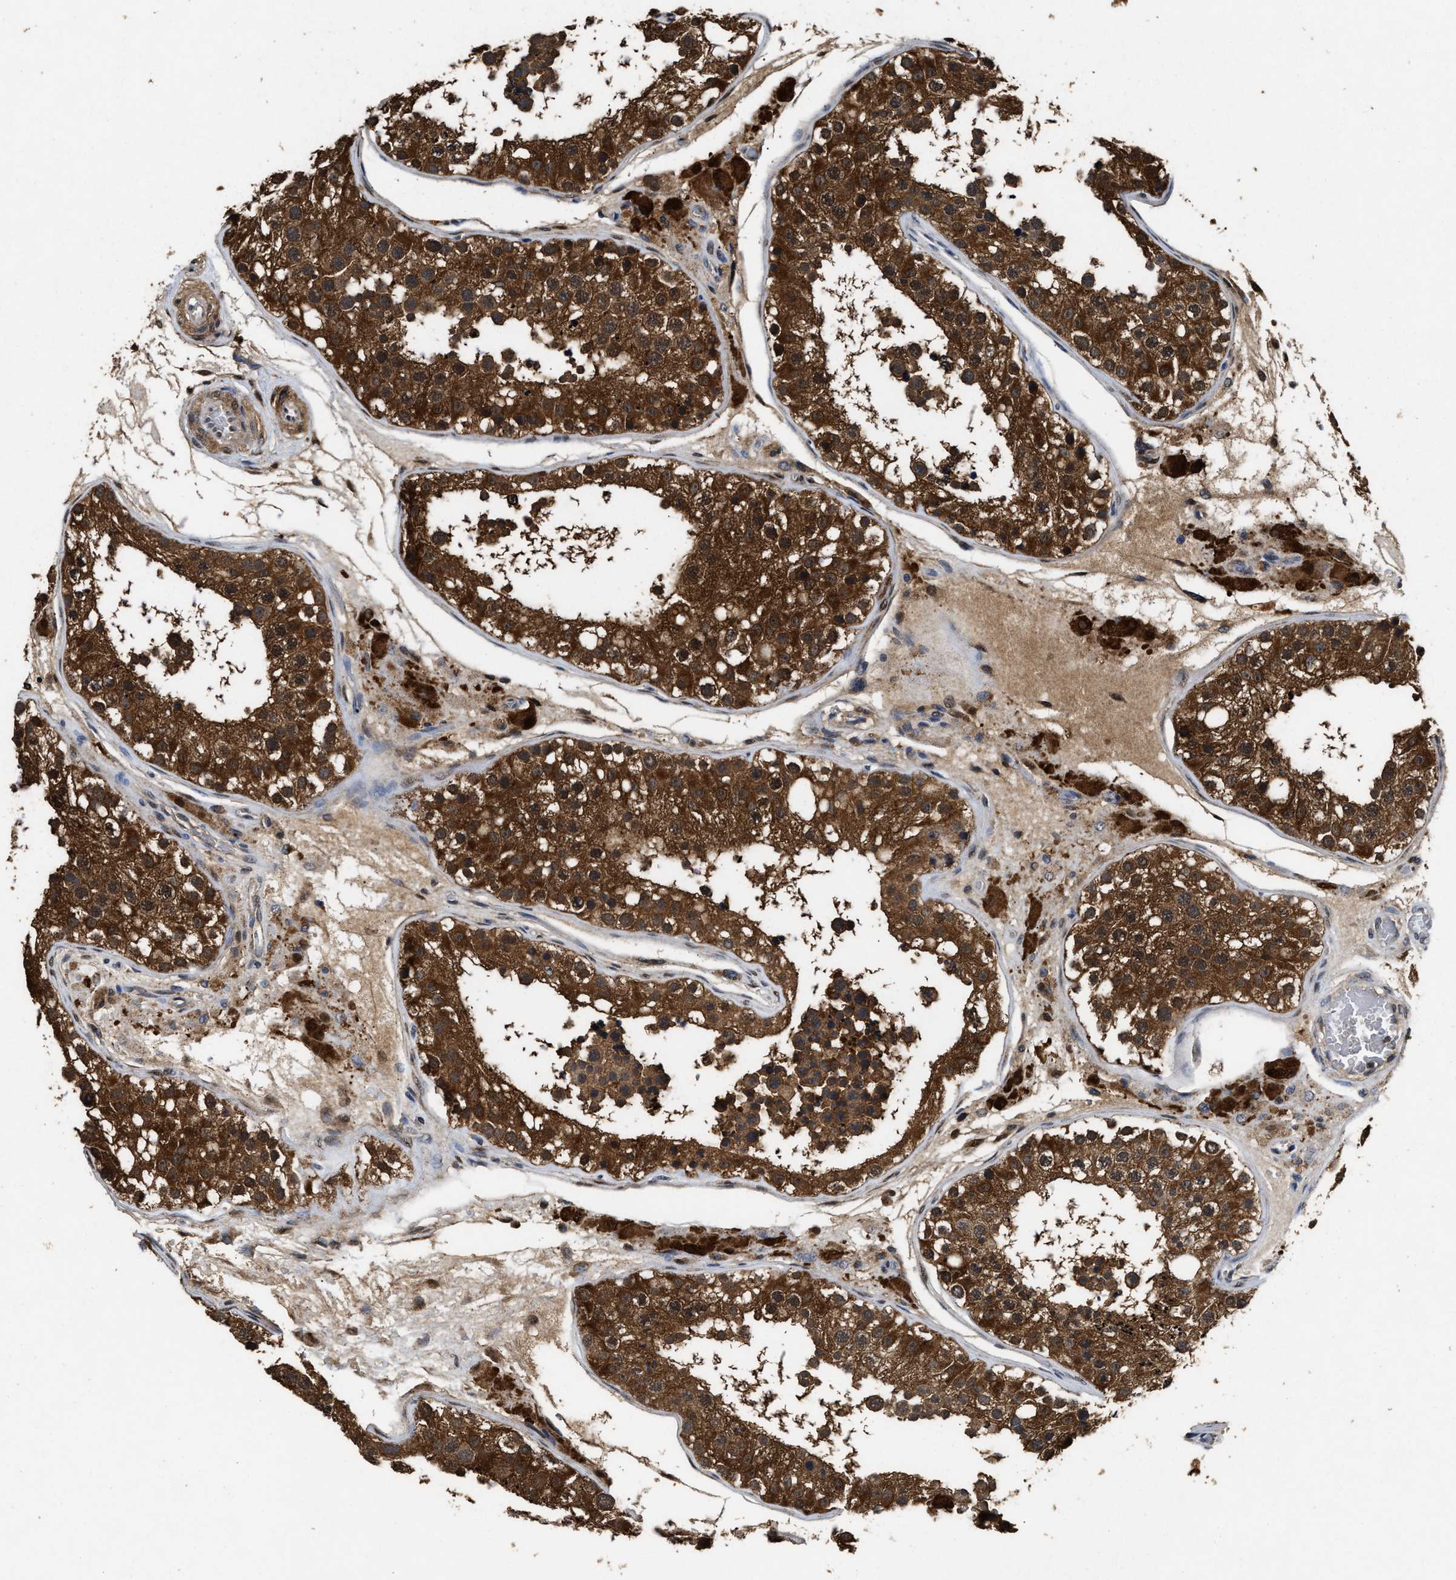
{"staining": {"intensity": "strong", "quantity": ">75%", "location": "cytoplasmic/membranous"}, "tissue": "testis", "cell_type": "Cells in seminiferous ducts", "image_type": "normal", "snomed": [{"axis": "morphology", "description": "Normal tissue, NOS"}, {"axis": "topography", "description": "Testis"}], "caption": "Immunohistochemistry (IHC) photomicrograph of benign testis: testis stained using IHC exhibits high levels of strong protein expression localized specifically in the cytoplasmic/membranous of cells in seminiferous ducts, appearing as a cytoplasmic/membranous brown color.", "gene": "ACAT2", "patient": {"sex": "male", "age": 26}}